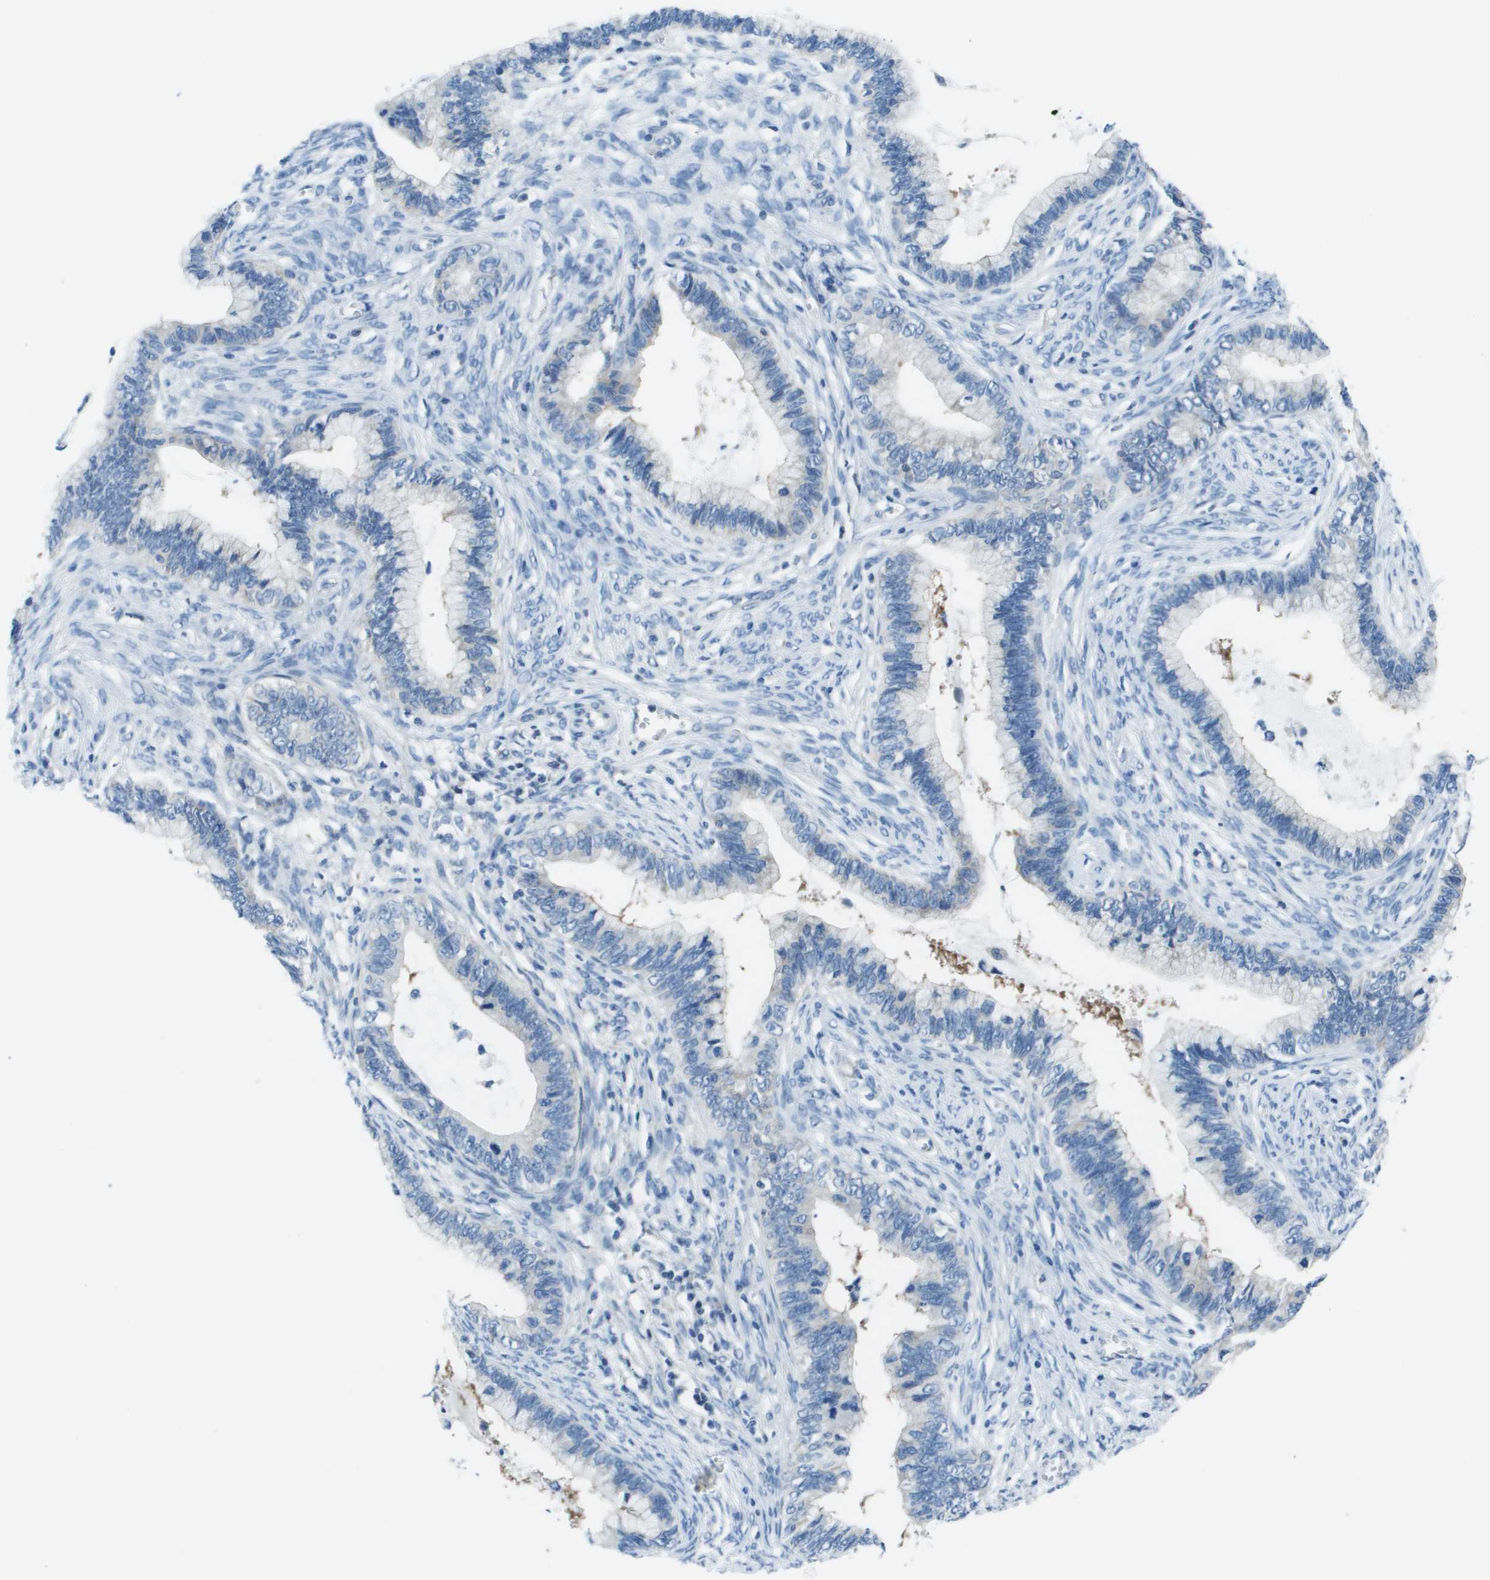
{"staining": {"intensity": "negative", "quantity": "none", "location": "none"}, "tissue": "cervical cancer", "cell_type": "Tumor cells", "image_type": "cancer", "snomed": [{"axis": "morphology", "description": "Adenocarcinoma, NOS"}, {"axis": "topography", "description": "Cervix"}], "caption": "This is an immunohistochemistry micrograph of cervical cancer. There is no staining in tumor cells.", "gene": "STIP1", "patient": {"sex": "female", "age": 44}}